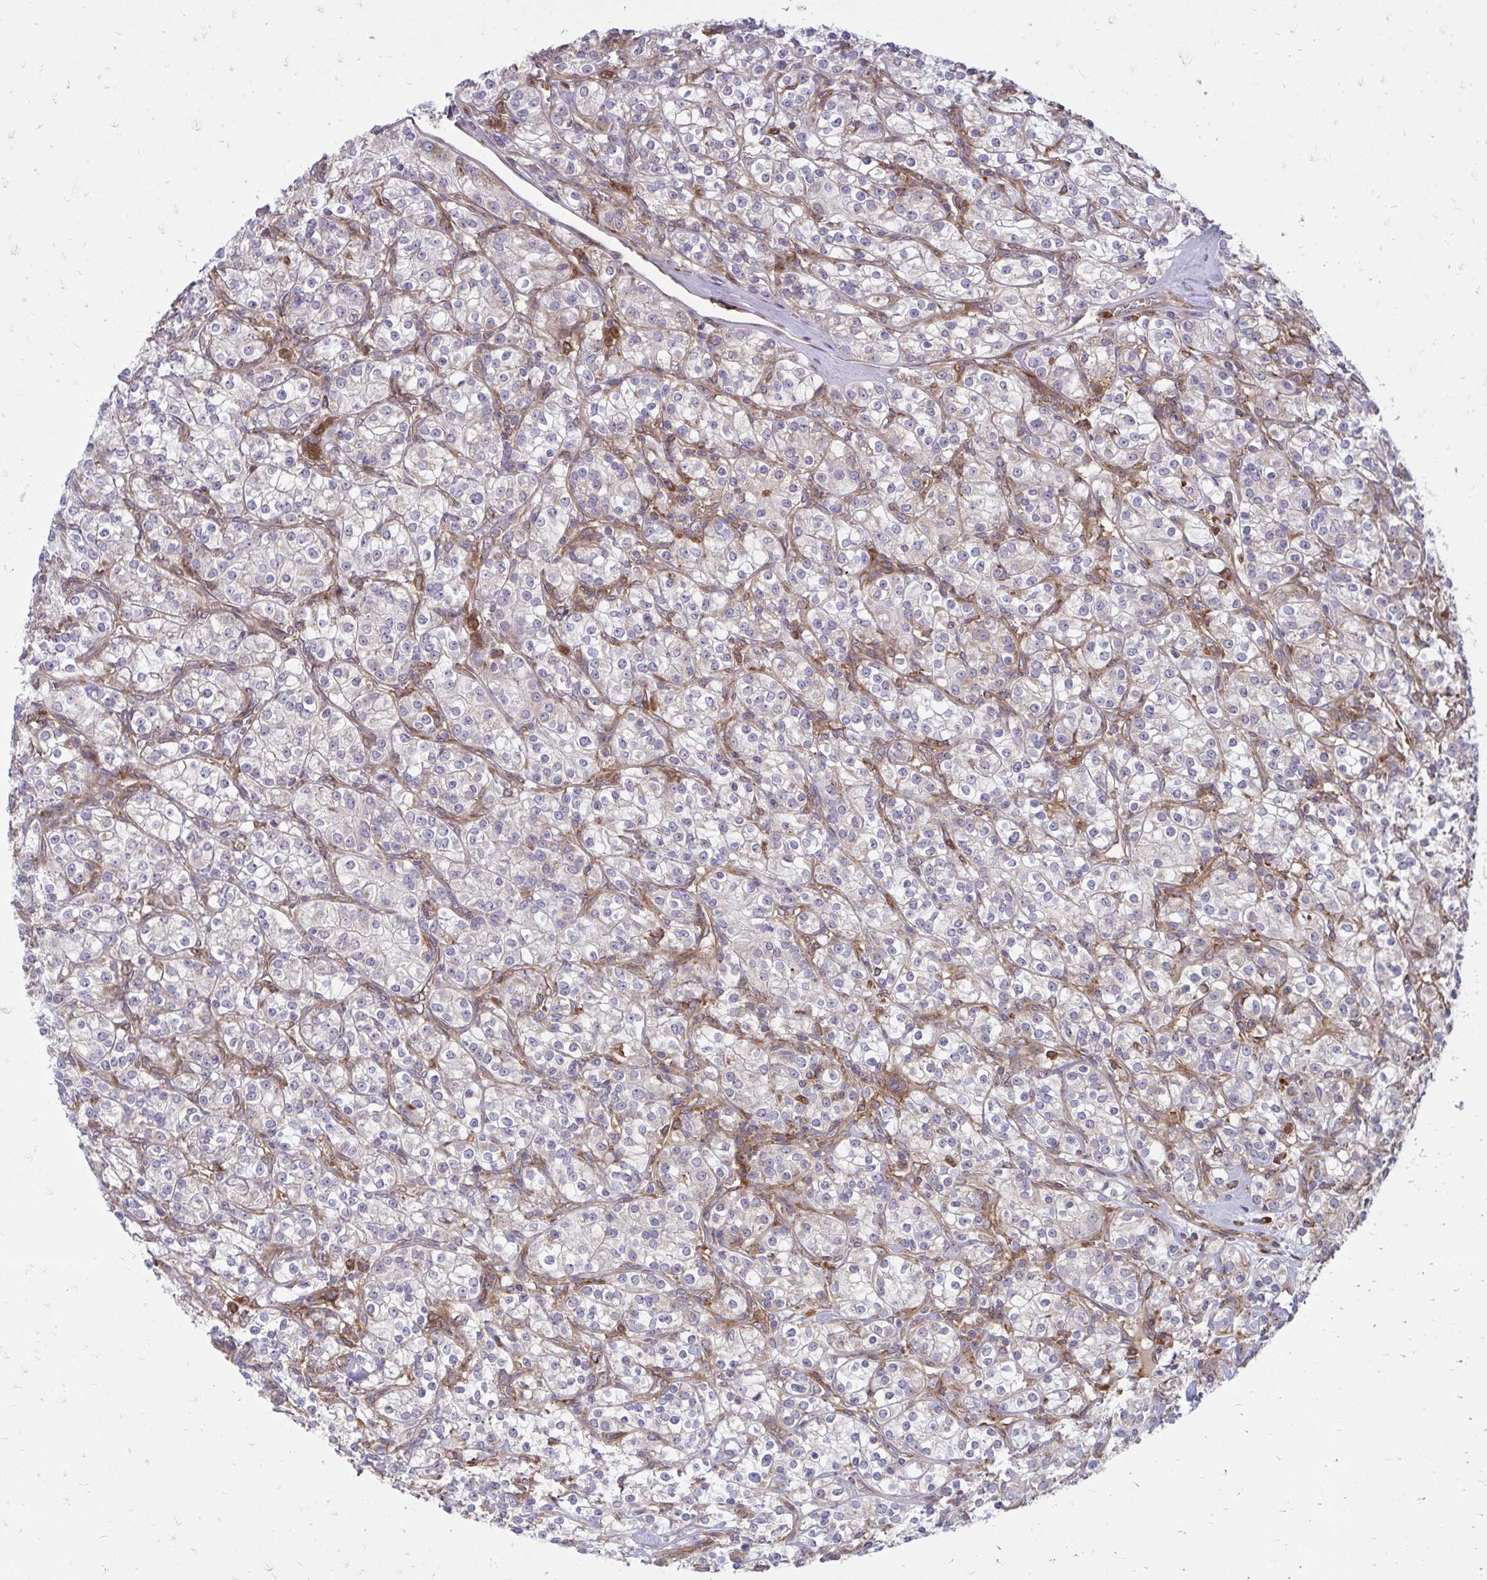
{"staining": {"intensity": "negative", "quantity": "none", "location": "none"}, "tissue": "renal cancer", "cell_type": "Tumor cells", "image_type": "cancer", "snomed": [{"axis": "morphology", "description": "Adenocarcinoma, NOS"}, {"axis": "topography", "description": "Kidney"}], "caption": "Immunohistochemistry histopathology image of human renal adenocarcinoma stained for a protein (brown), which displays no expression in tumor cells.", "gene": "ASAP1", "patient": {"sex": "male", "age": 77}}